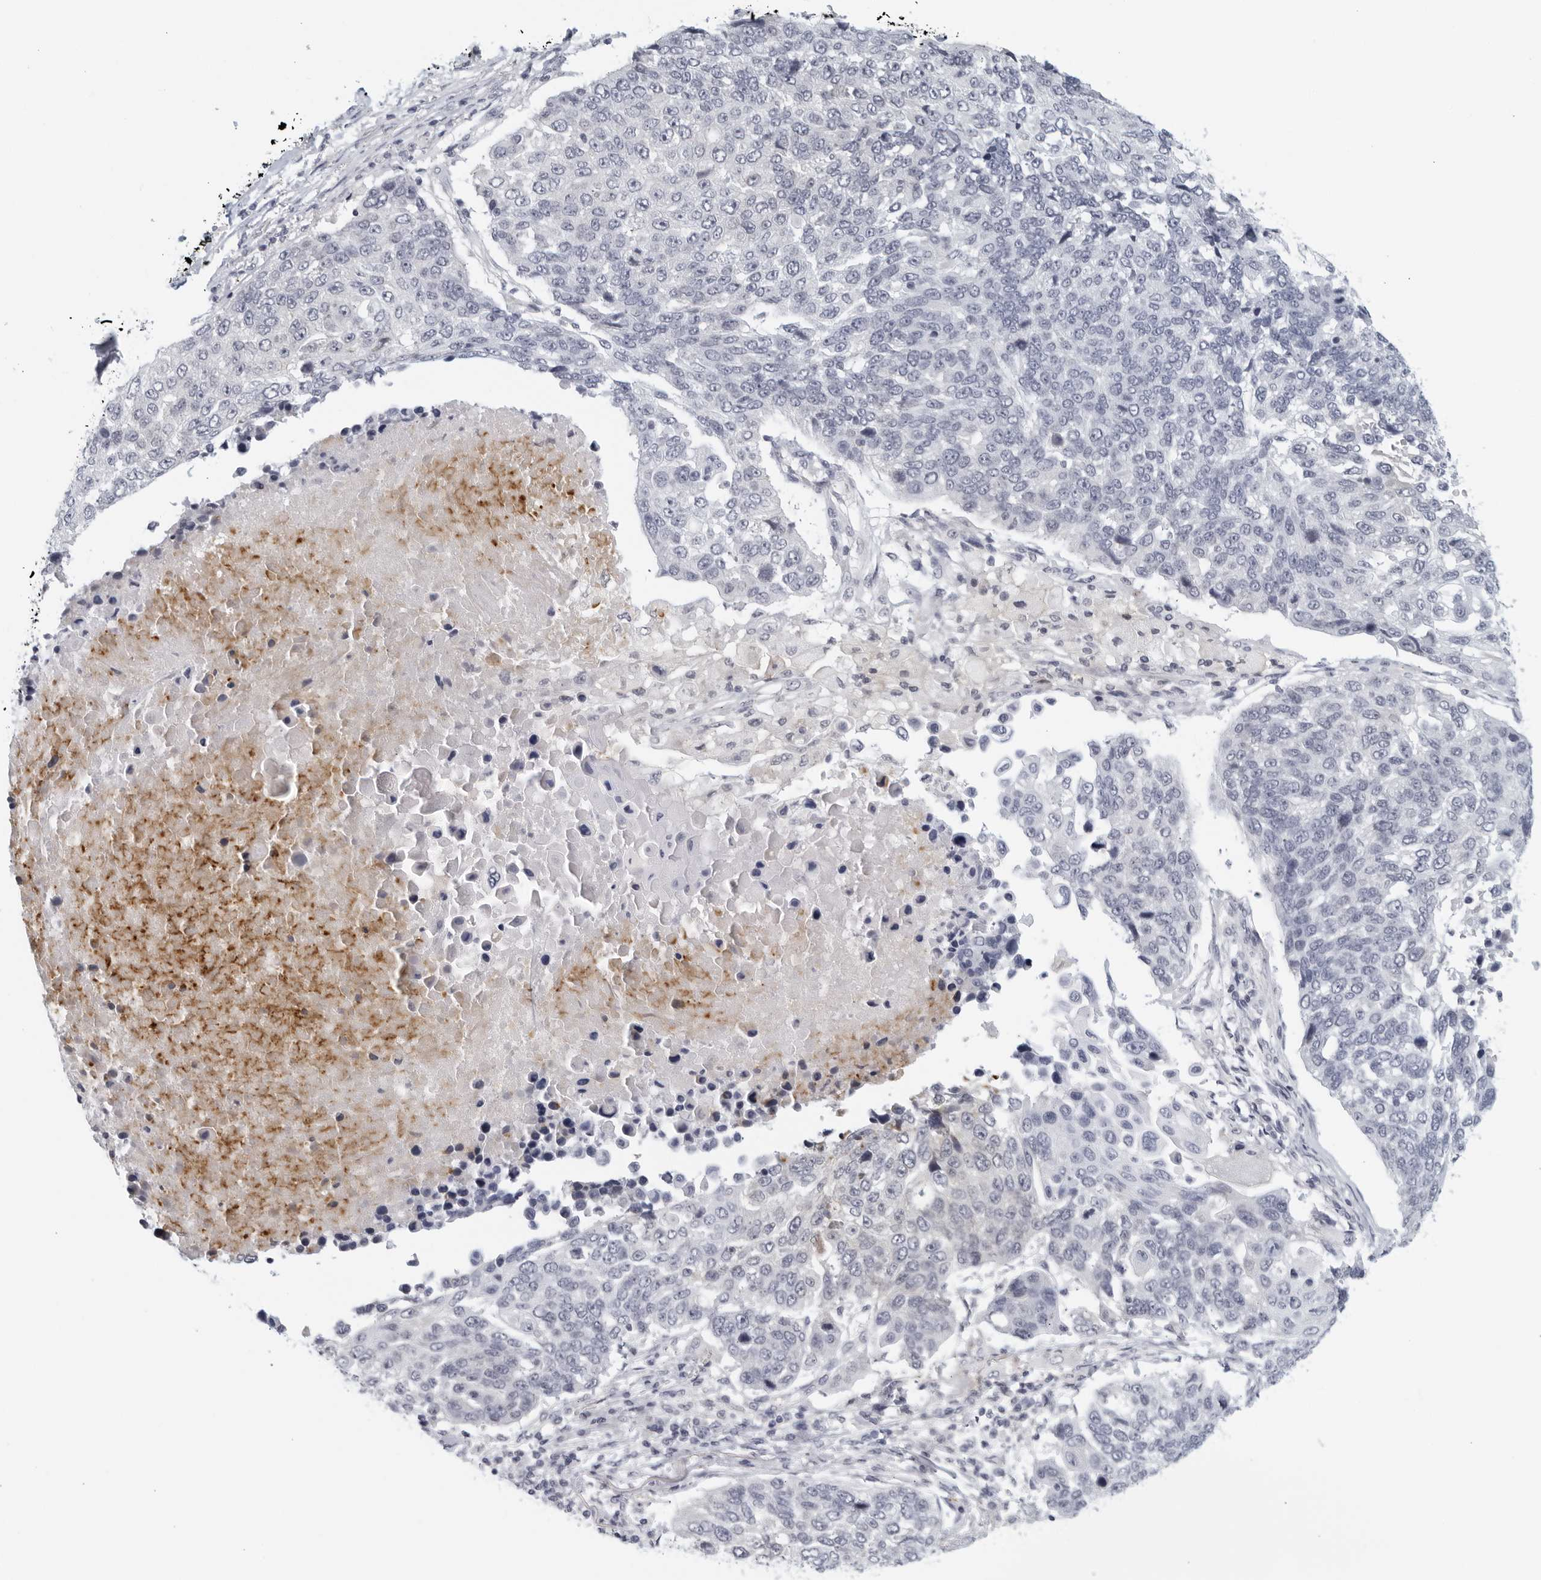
{"staining": {"intensity": "negative", "quantity": "none", "location": "none"}, "tissue": "lung cancer", "cell_type": "Tumor cells", "image_type": "cancer", "snomed": [{"axis": "morphology", "description": "Squamous cell carcinoma, NOS"}, {"axis": "topography", "description": "Lung"}], "caption": "Immunohistochemistry (IHC) photomicrograph of neoplastic tissue: lung cancer stained with DAB (3,3'-diaminobenzidine) exhibits no significant protein staining in tumor cells.", "gene": "MATN1", "patient": {"sex": "male", "age": 66}}